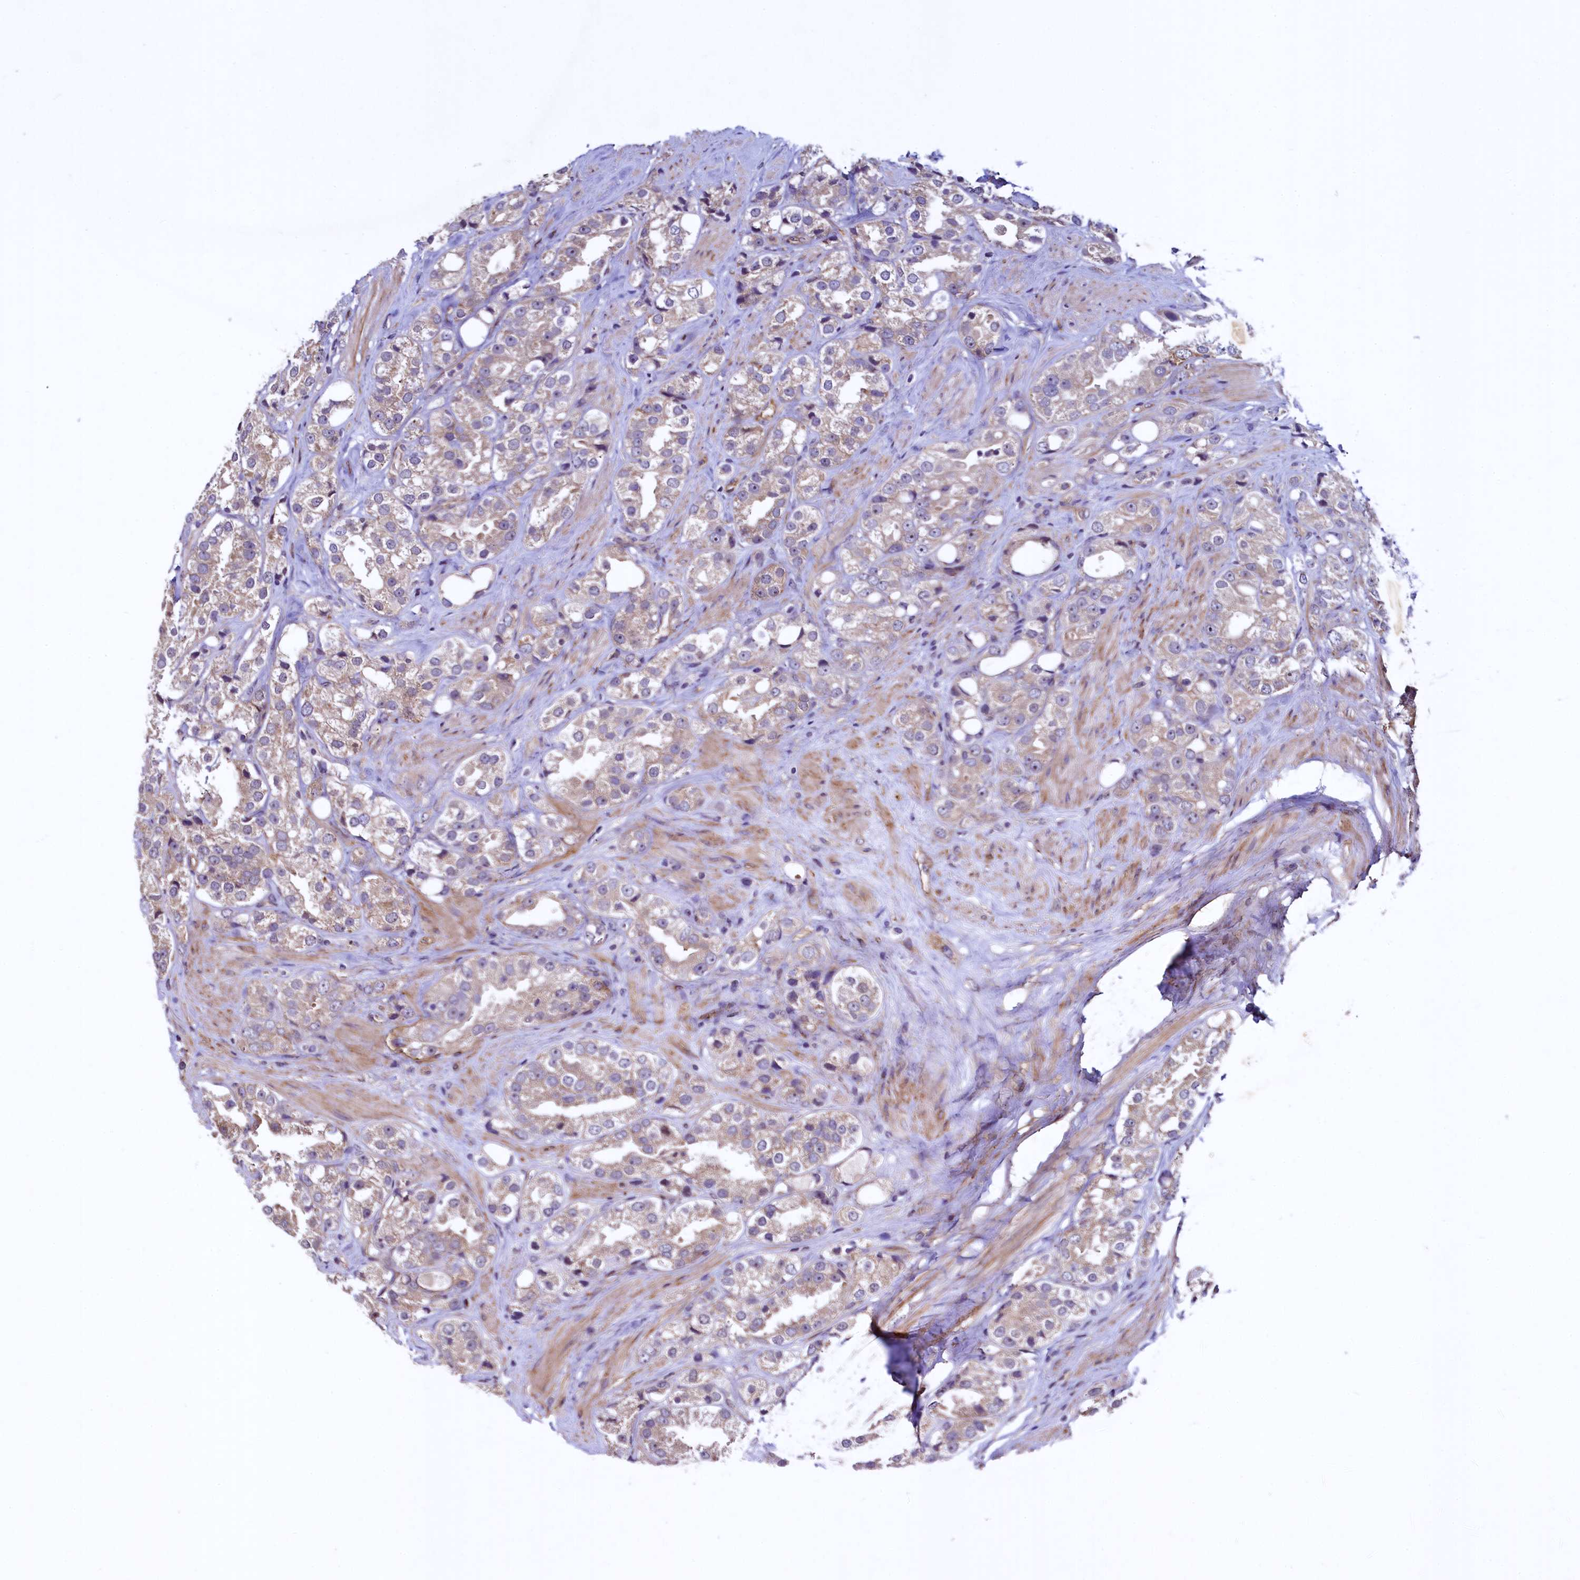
{"staining": {"intensity": "weak", "quantity": "25%-75%", "location": "cytoplasmic/membranous"}, "tissue": "prostate cancer", "cell_type": "Tumor cells", "image_type": "cancer", "snomed": [{"axis": "morphology", "description": "Adenocarcinoma, NOS"}, {"axis": "topography", "description": "Prostate"}], "caption": "A photomicrograph of prostate adenocarcinoma stained for a protein reveals weak cytoplasmic/membranous brown staining in tumor cells. (DAB IHC, brown staining for protein, blue staining for nuclei).", "gene": "PALM", "patient": {"sex": "male", "age": 79}}